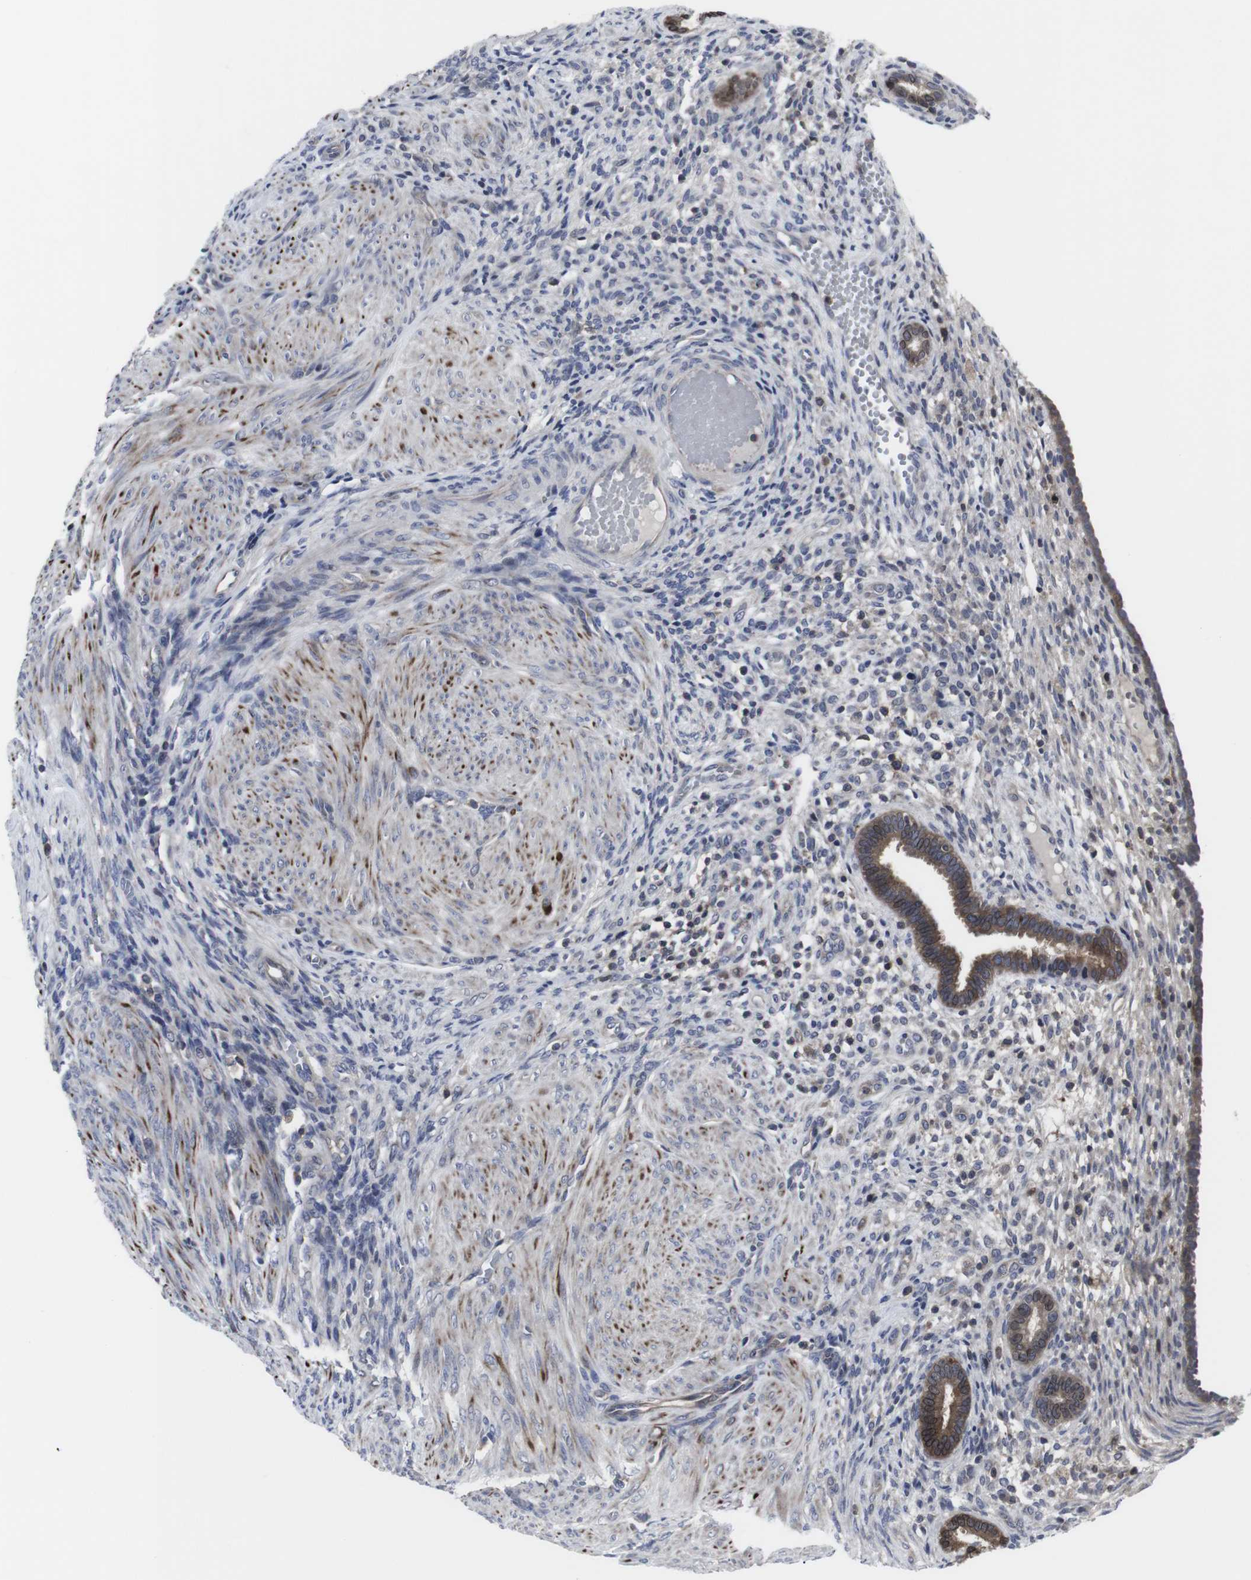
{"staining": {"intensity": "negative", "quantity": "none", "location": "none"}, "tissue": "endometrium", "cell_type": "Cells in endometrial stroma", "image_type": "normal", "snomed": [{"axis": "morphology", "description": "Normal tissue, NOS"}, {"axis": "topography", "description": "Endometrium"}], "caption": "The image shows no significant expression in cells in endometrial stroma of endometrium.", "gene": "HPRT1", "patient": {"sex": "female", "age": 72}}